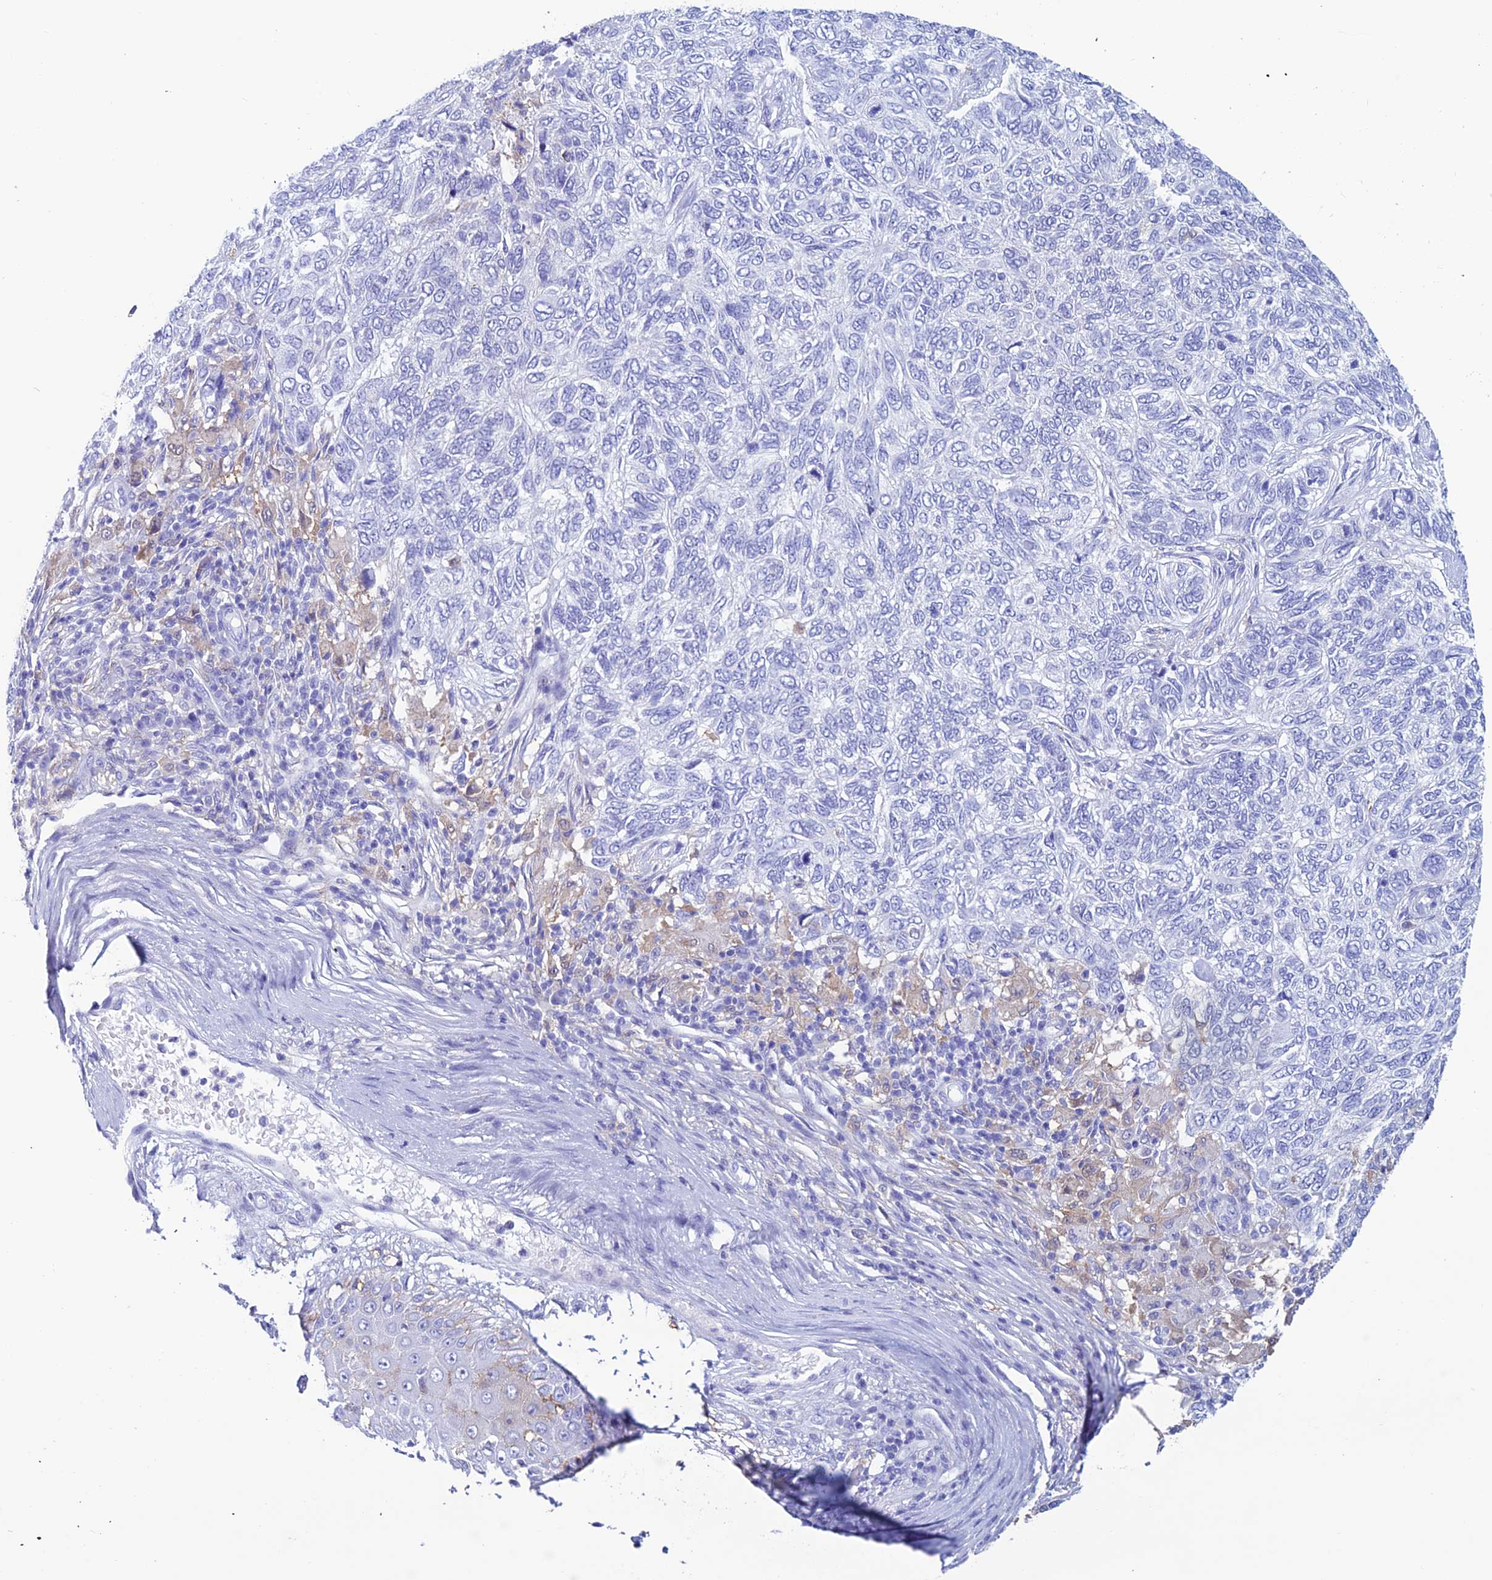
{"staining": {"intensity": "negative", "quantity": "none", "location": "none"}, "tissue": "skin cancer", "cell_type": "Tumor cells", "image_type": "cancer", "snomed": [{"axis": "morphology", "description": "Basal cell carcinoma"}, {"axis": "topography", "description": "Skin"}], "caption": "Immunohistochemical staining of human skin basal cell carcinoma reveals no significant expression in tumor cells.", "gene": "KCNK17", "patient": {"sex": "female", "age": 65}}